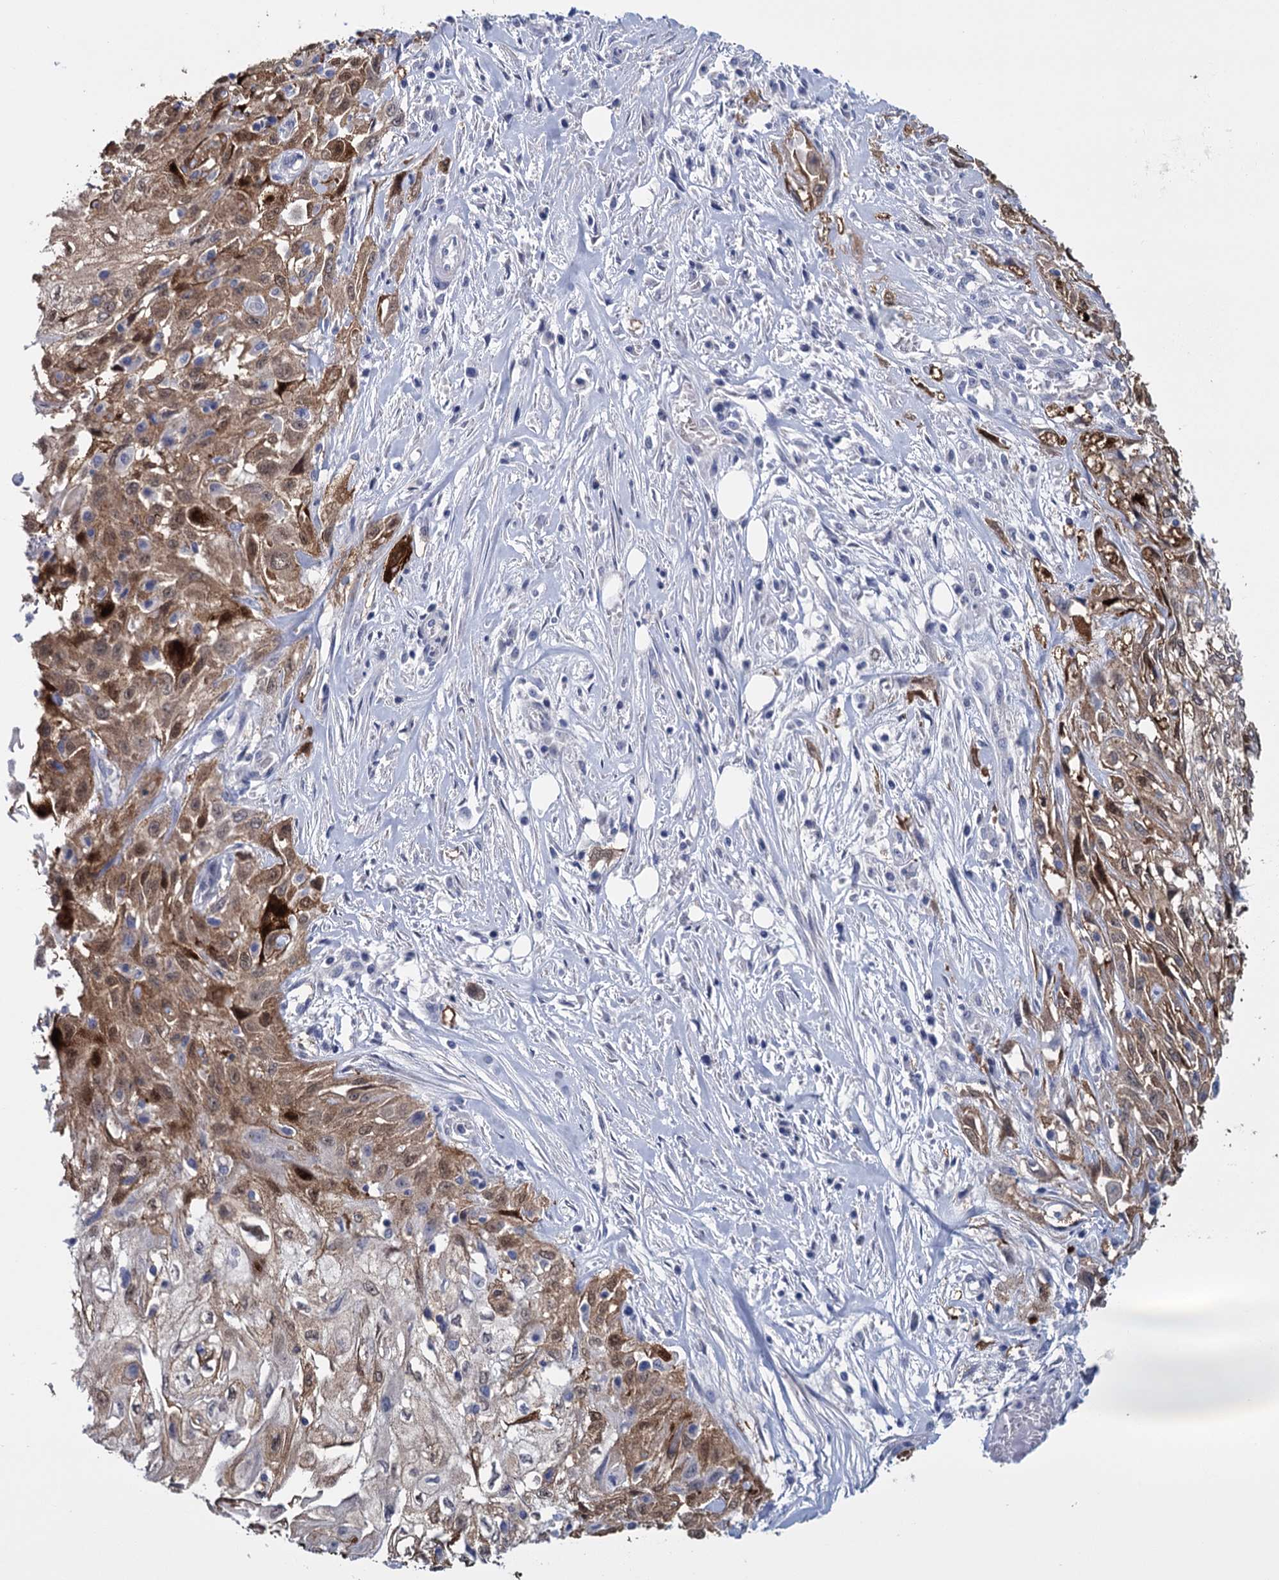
{"staining": {"intensity": "moderate", "quantity": ">75%", "location": "cytoplasmic/membranous,nuclear"}, "tissue": "skin cancer", "cell_type": "Tumor cells", "image_type": "cancer", "snomed": [{"axis": "morphology", "description": "Squamous cell carcinoma, NOS"}, {"axis": "morphology", "description": "Squamous cell carcinoma, metastatic, NOS"}, {"axis": "topography", "description": "Skin"}, {"axis": "topography", "description": "Lymph node"}], "caption": "Immunohistochemical staining of human skin metastatic squamous cell carcinoma displays medium levels of moderate cytoplasmic/membranous and nuclear protein staining in about >75% of tumor cells.", "gene": "SFN", "patient": {"sex": "male", "age": 75}}